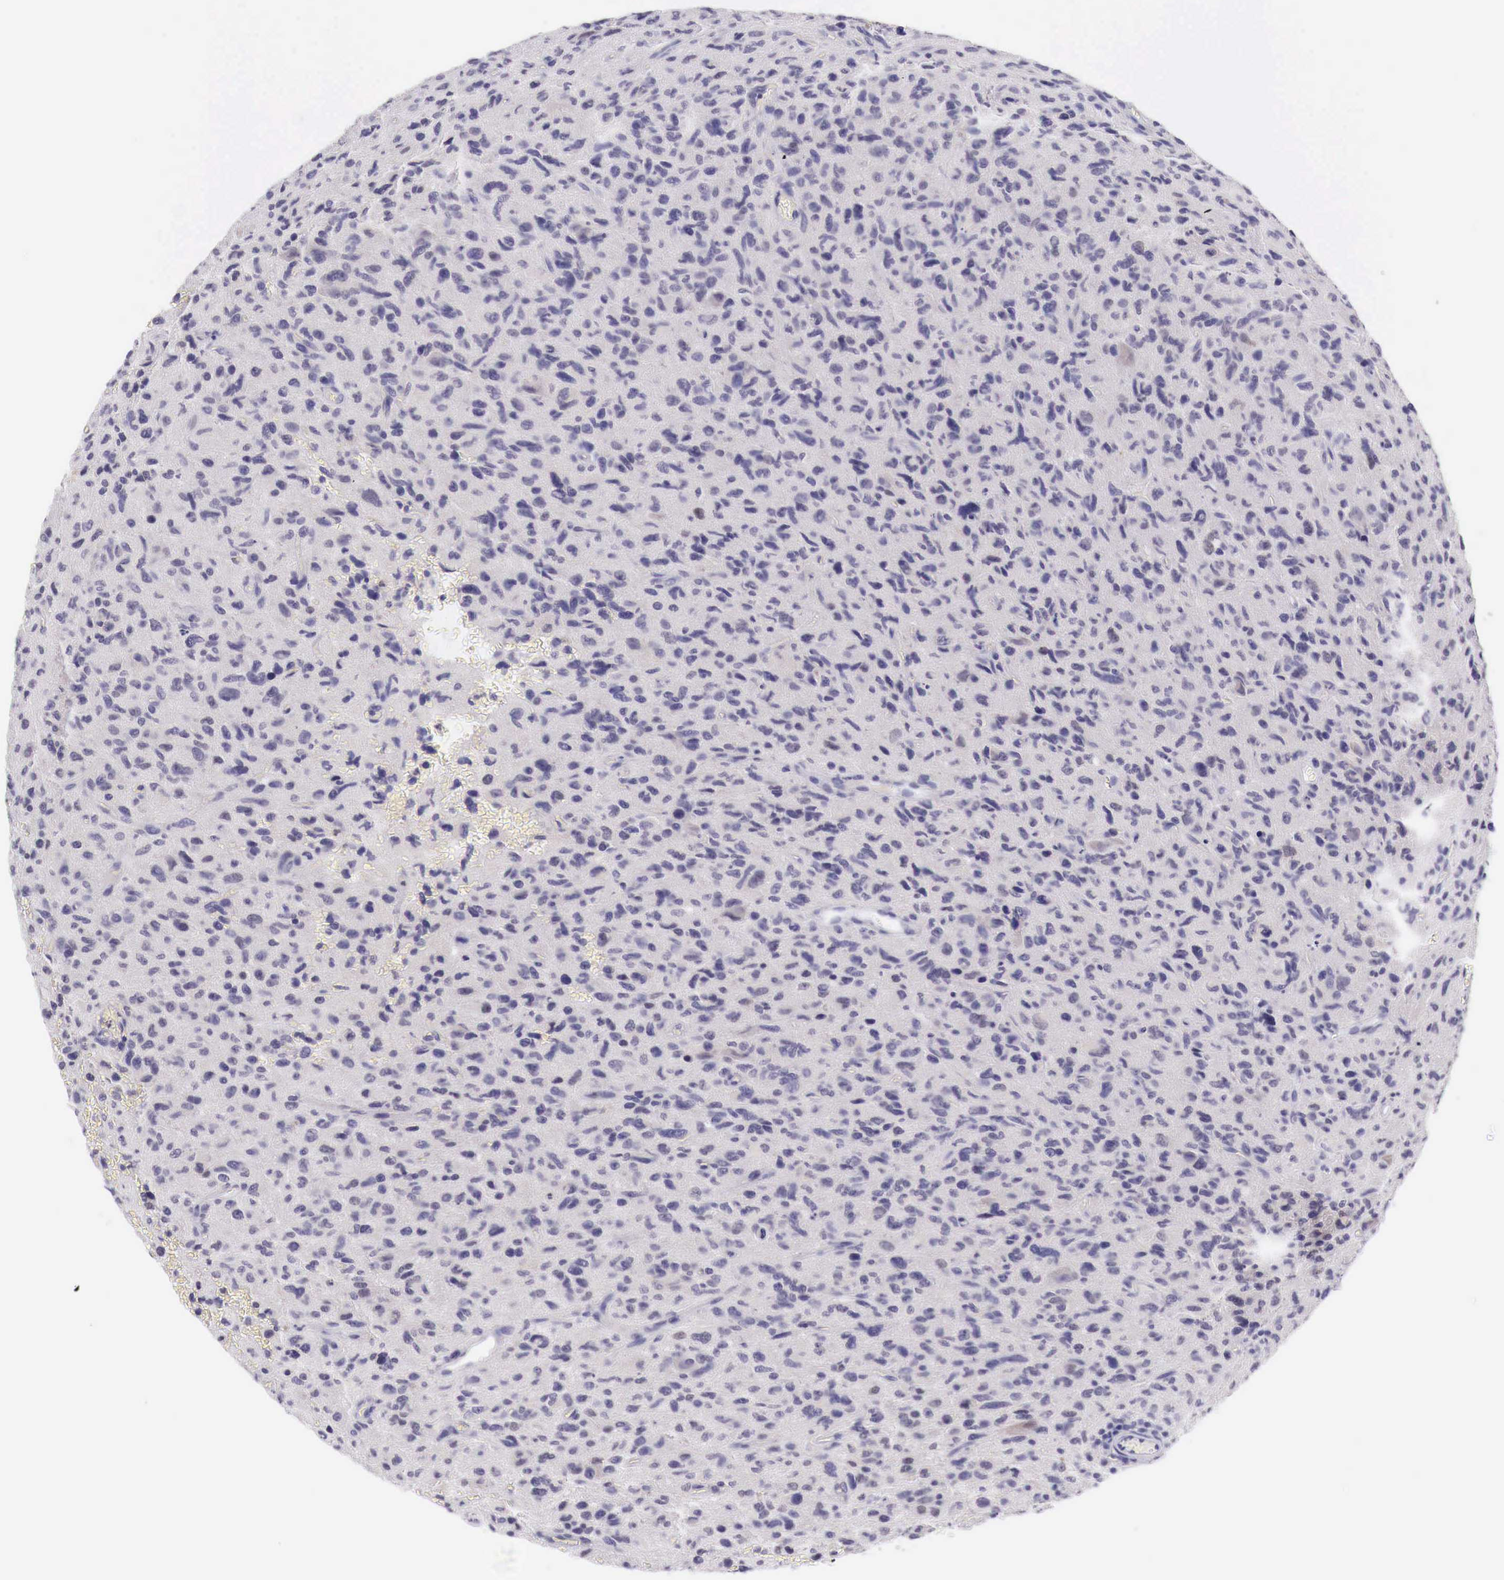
{"staining": {"intensity": "negative", "quantity": "none", "location": "none"}, "tissue": "glioma", "cell_type": "Tumor cells", "image_type": "cancer", "snomed": [{"axis": "morphology", "description": "Glioma, malignant, High grade"}, {"axis": "topography", "description": "Brain"}], "caption": "DAB immunohistochemical staining of human glioma demonstrates no significant positivity in tumor cells.", "gene": "BCL6", "patient": {"sex": "female", "age": 60}}